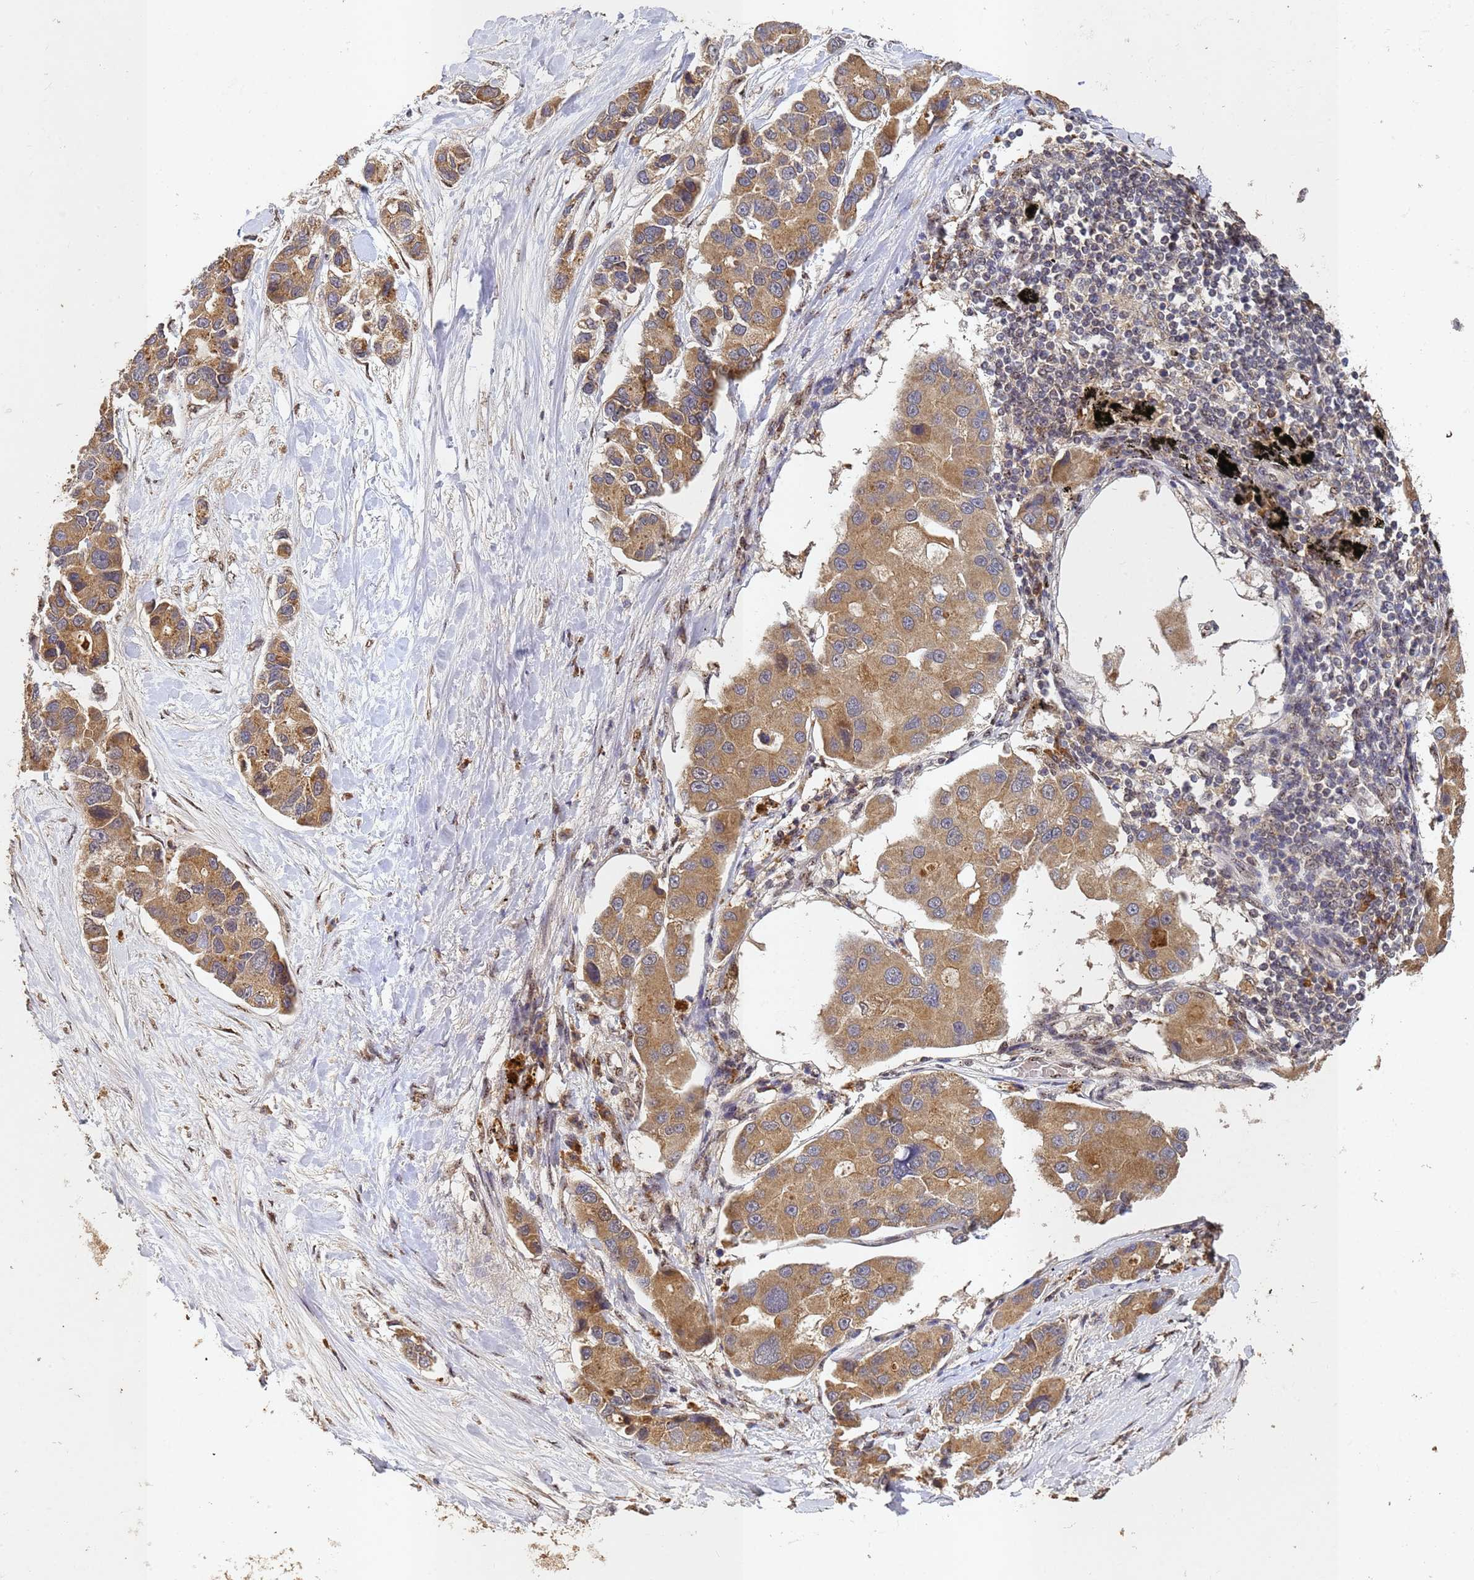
{"staining": {"intensity": "moderate", "quantity": ">75%", "location": "cytoplasmic/membranous"}, "tissue": "lung cancer", "cell_type": "Tumor cells", "image_type": "cancer", "snomed": [{"axis": "morphology", "description": "Adenocarcinoma, NOS"}, {"axis": "topography", "description": "Lung"}], "caption": "There is medium levels of moderate cytoplasmic/membranous expression in tumor cells of adenocarcinoma (lung), as demonstrated by immunohistochemical staining (brown color).", "gene": "SECISBP2", "patient": {"sex": "female", "age": 54}}